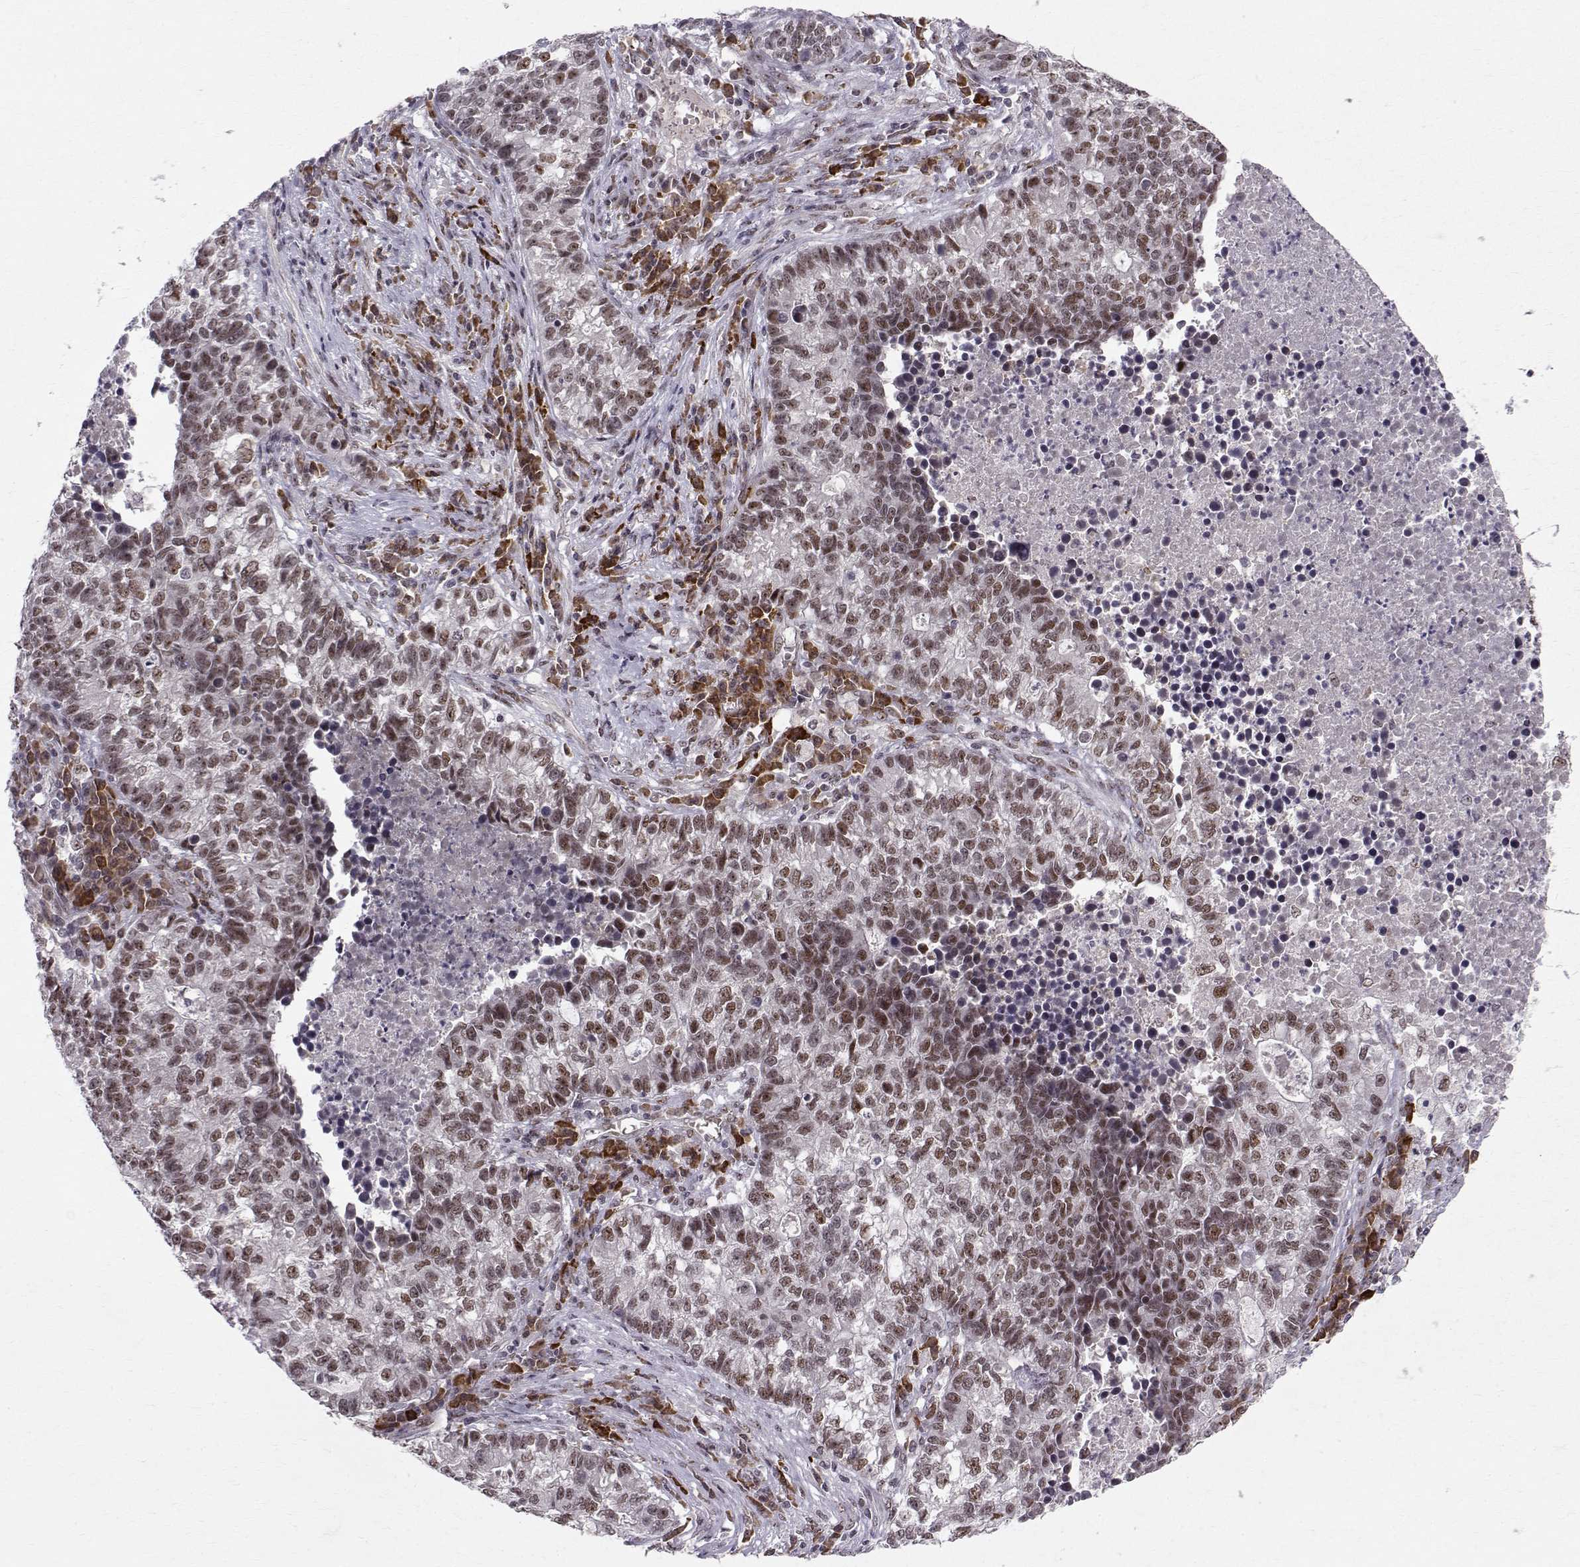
{"staining": {"intensity": "moderate", "quantity": "<25%", "location": "nuclear"}, "tissue": "lung cancer", "cell_type": "Tumor cells", "image_type": "cancer", "snomed": [{"axis": "morphology", "description": "Adenocarcinoma, NOS"}, {"axis": "topography", "description": "Lung"}], "caption": "Lung cancer (adenocarcinoma) stained with immunohistochemistry (IHC) shows moderate nuclear expression in approximately <25% of tumor cells.", "gene": "RPP38", "patient": {"sex": "male", "age": 57}}